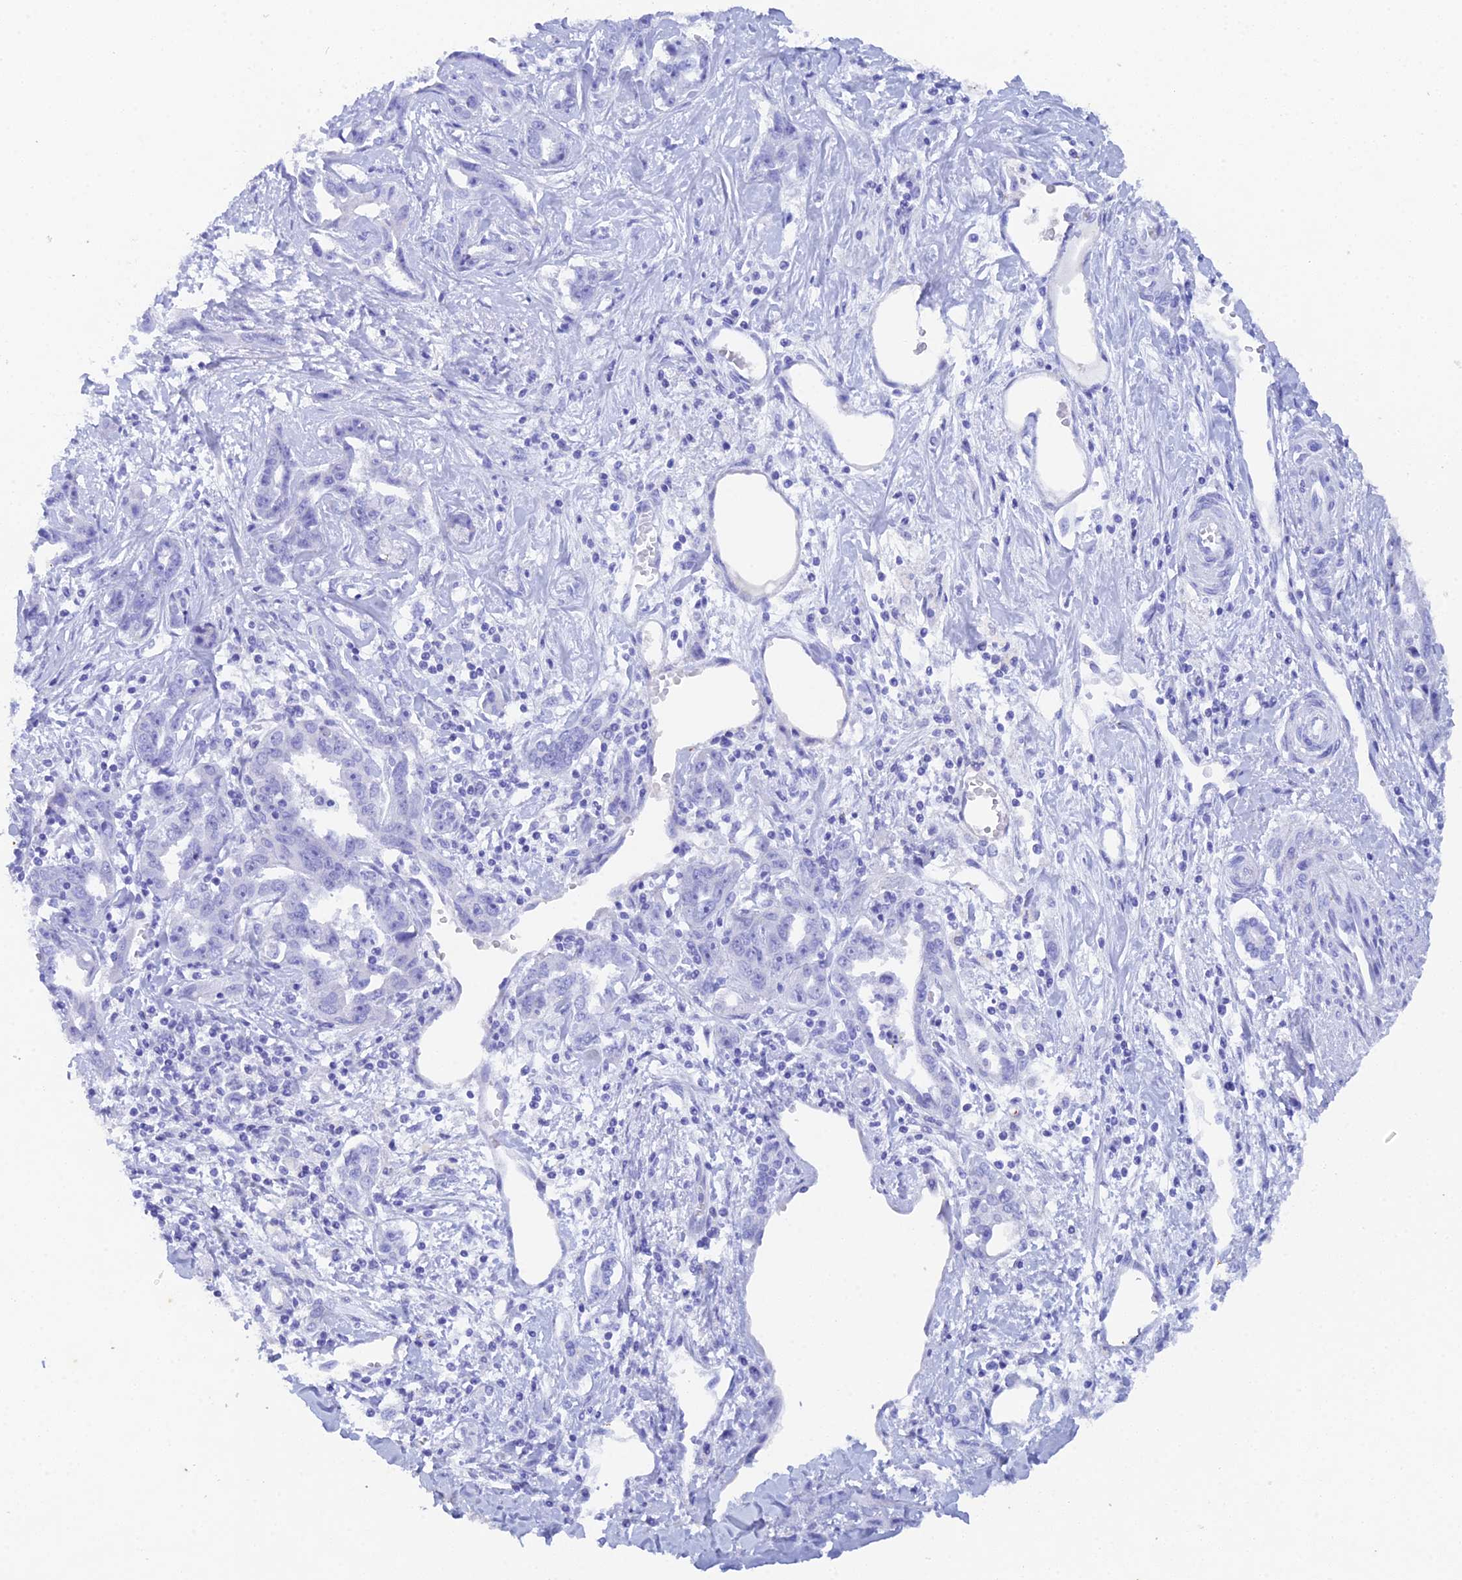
{"staining": {"intensity": "negative", "quantity": "none", "location": "none"}, "tissue": "liver cancer", "cell_type": "Tumor cells", "image_type": "cancer", "snomed": [{"axis": "morphology", "description": "Cholangiocarcinoma"}, {"axis": "topography", "description": "Liver"}], "caption": "Tumor cells are negative for brown protein staining in liver cancer.", "gene": "REG1A", "patient": {"sex": "male", "age": 59}}